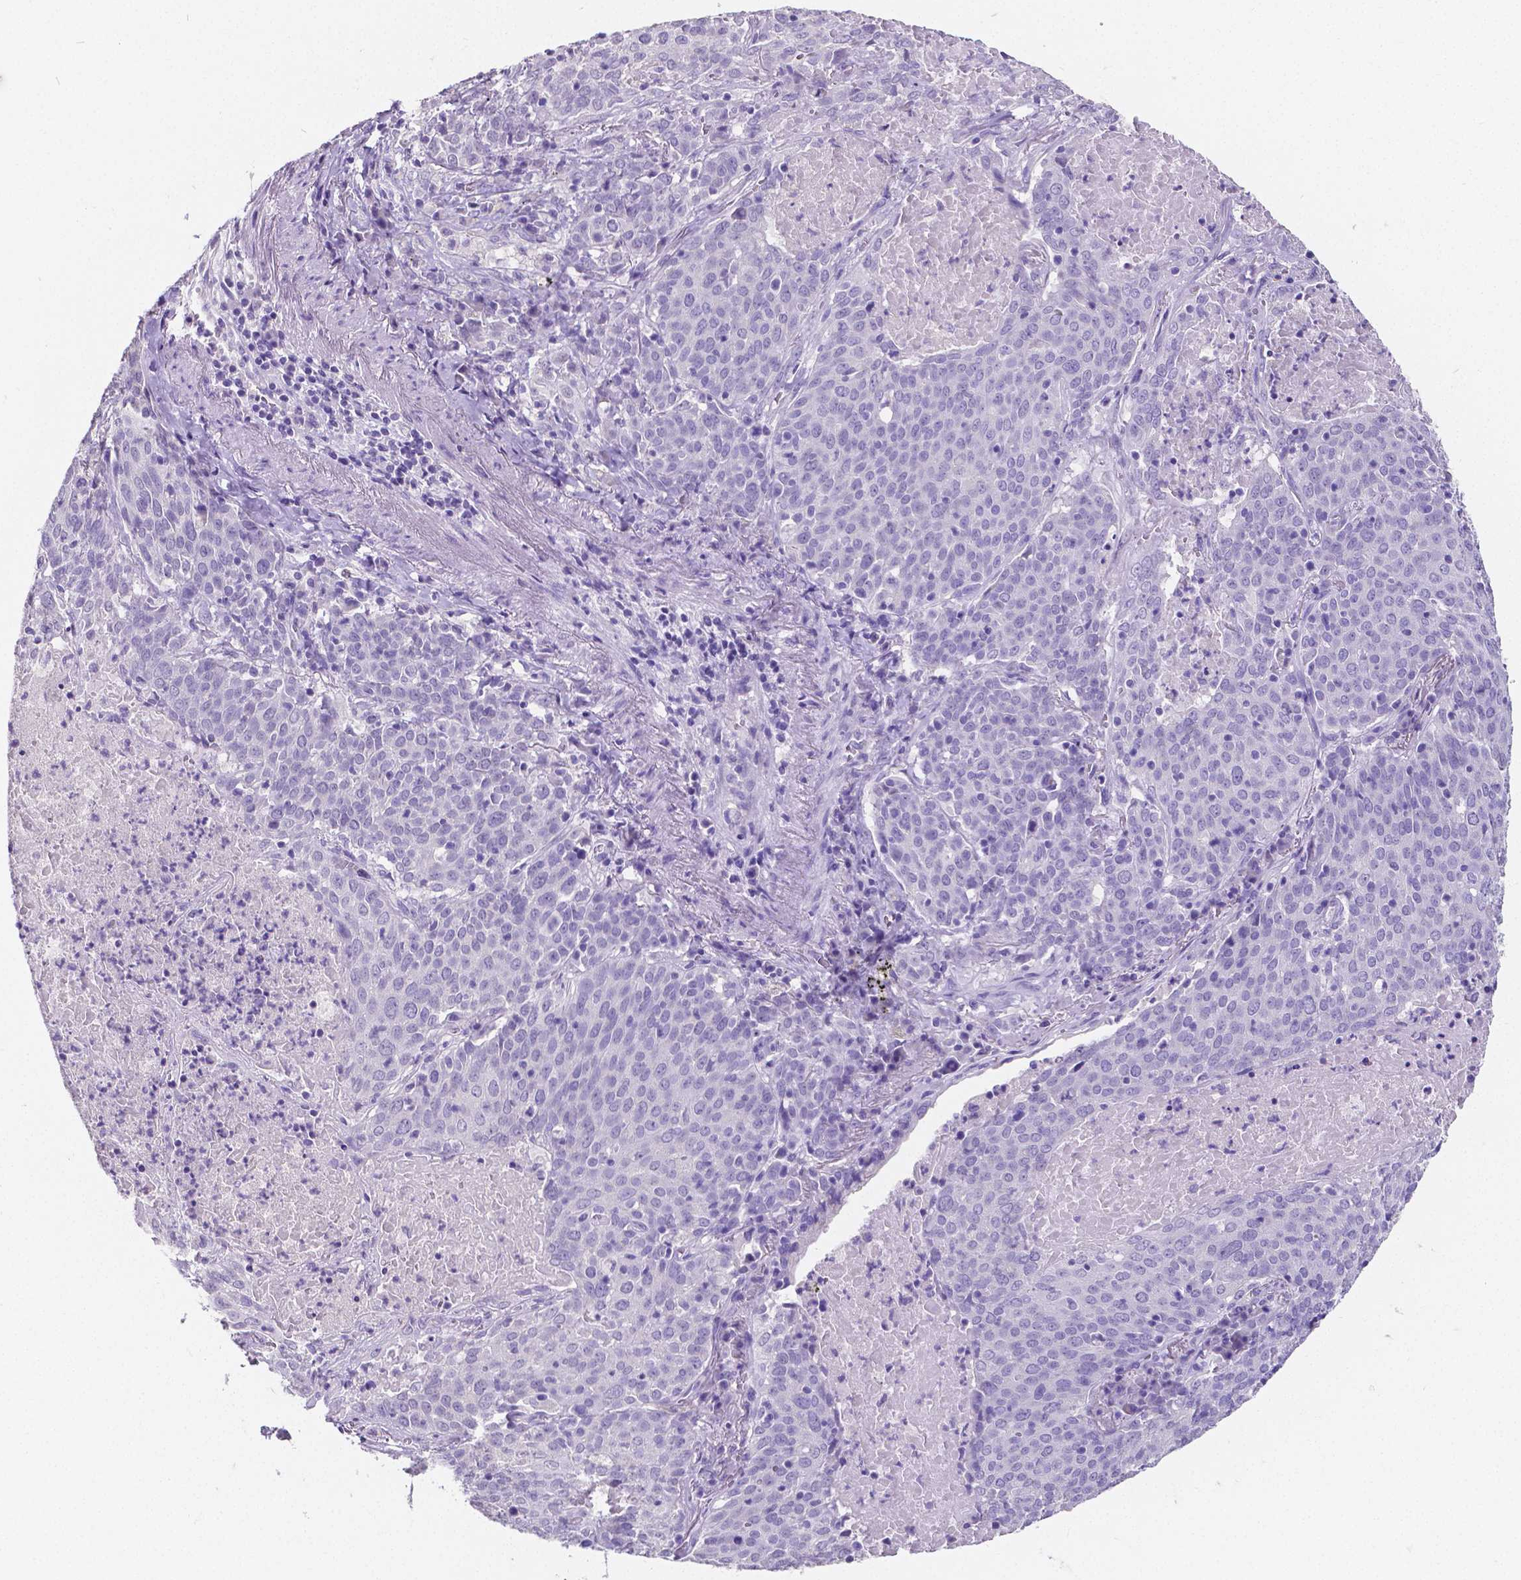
{"staining": {"intensity": "negative", "quantity": "none", "location": "none"}, "tissue": "lung cancer", "cell_type": "Tumor cells", "image_type": "cancer", "snomed": [{"axis": "morphology", "description": "Squamous cell carcinoma, NOS"}, {"axis": "topography", "description": "Lung"}], "caption": "High magnification brightfield microscopy of lung squamous cell carcinoma stained with DAB (brown) and counterstained with hematoxylin (blue): tumor cells show no significant expression.", "gene": "SATB2", "patient": {"sex": "male", "age": 82}}